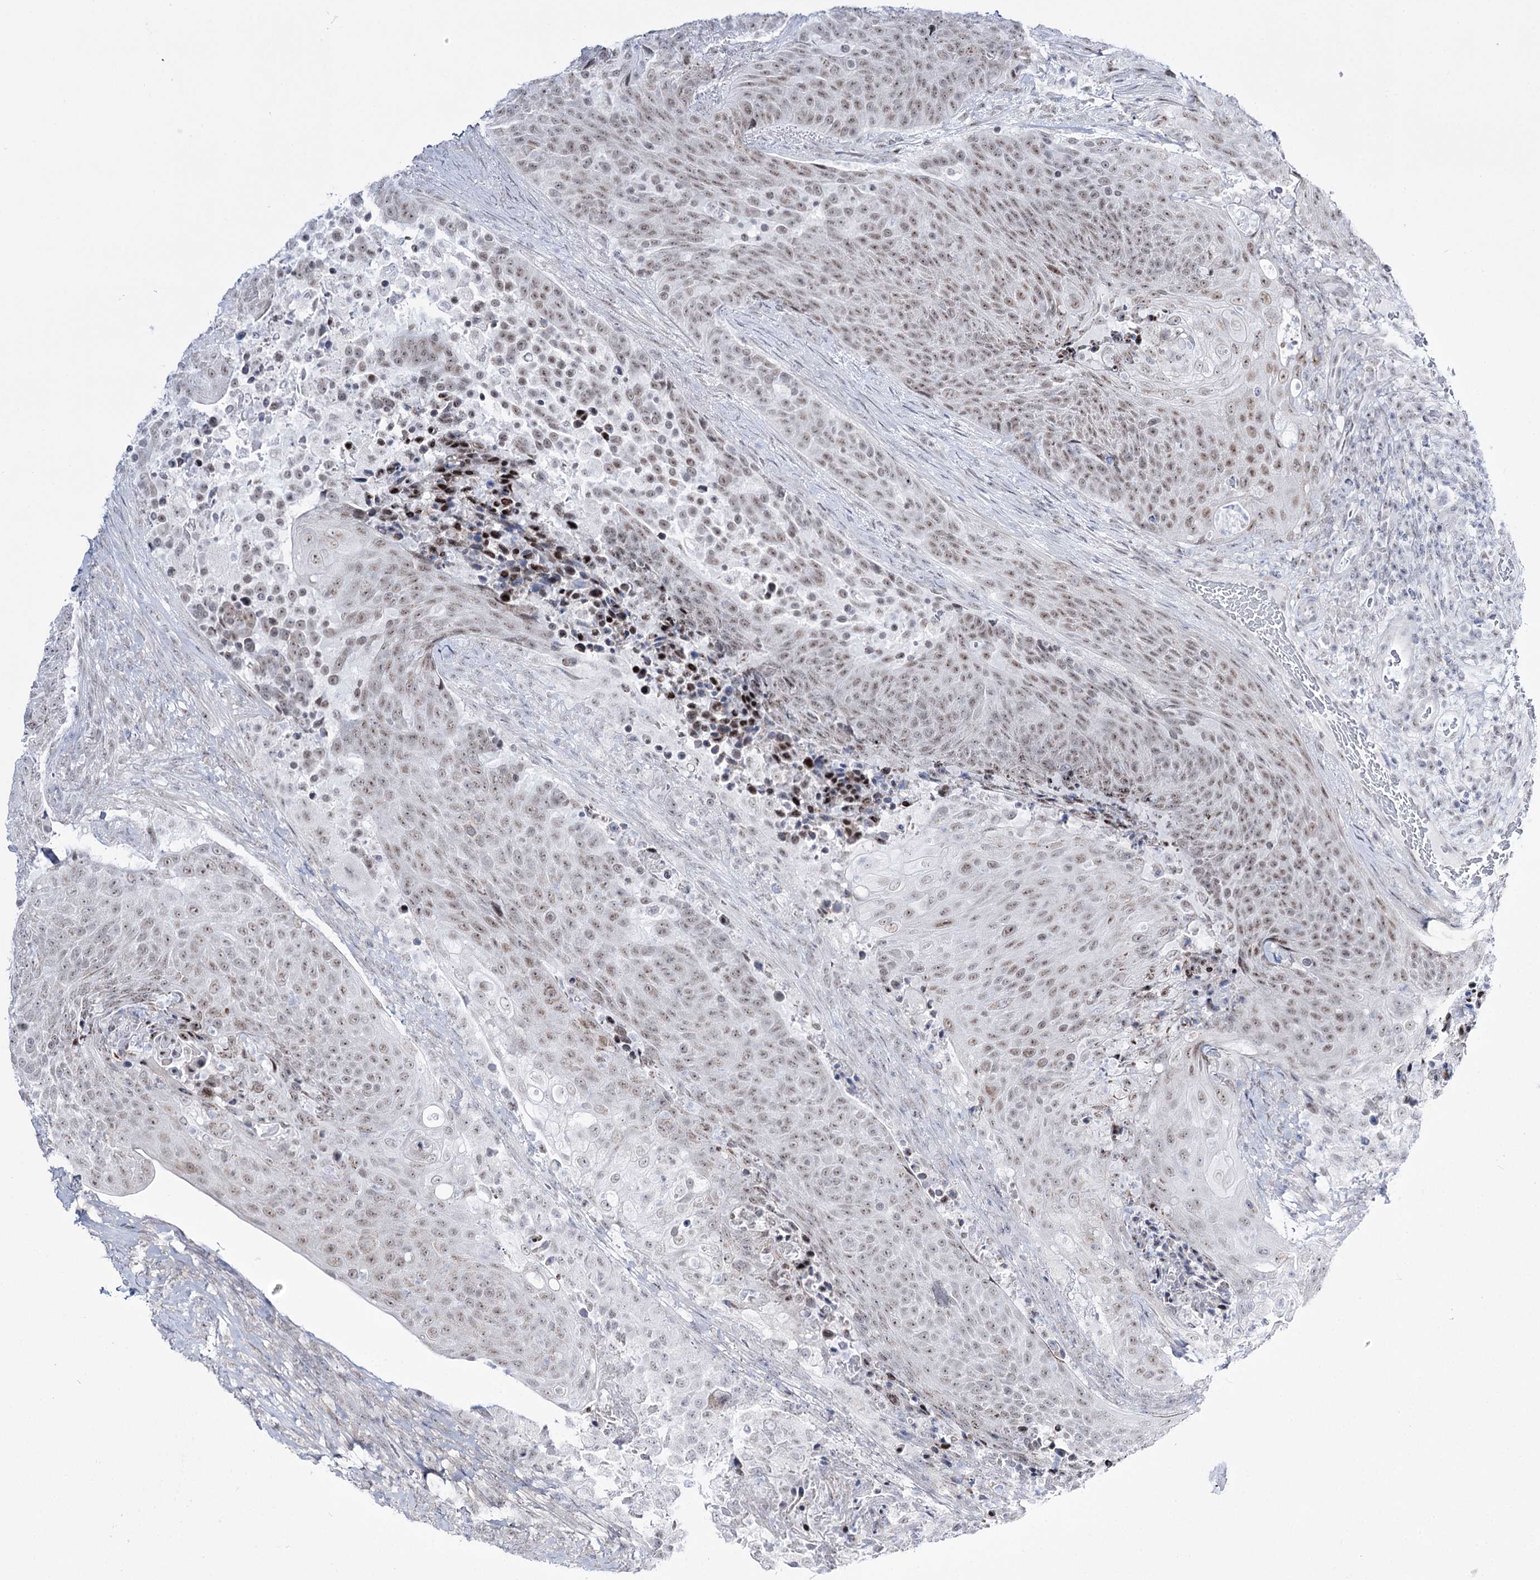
{"staining": {"intensity": "weak", "quantity": "25%-75%", "location": "nuclear"}, "tissue": "urothelial cancer", "cell_type": "Tumor cells", "image_type": "cancer", "snomed": [{"axis": "morphology", "description": "Urothelial carcinoma, High grade"}, {"axis": "topography", "description": "Urinary bladder"}], "caption": "Protein analysis of high-grade urothelial carcinoma tissue shows weak nuclear staining in approximately 25%-75% of tumor cells.", "gene": "RBM15B", "patient": {"sex": "female", "age": 63}}